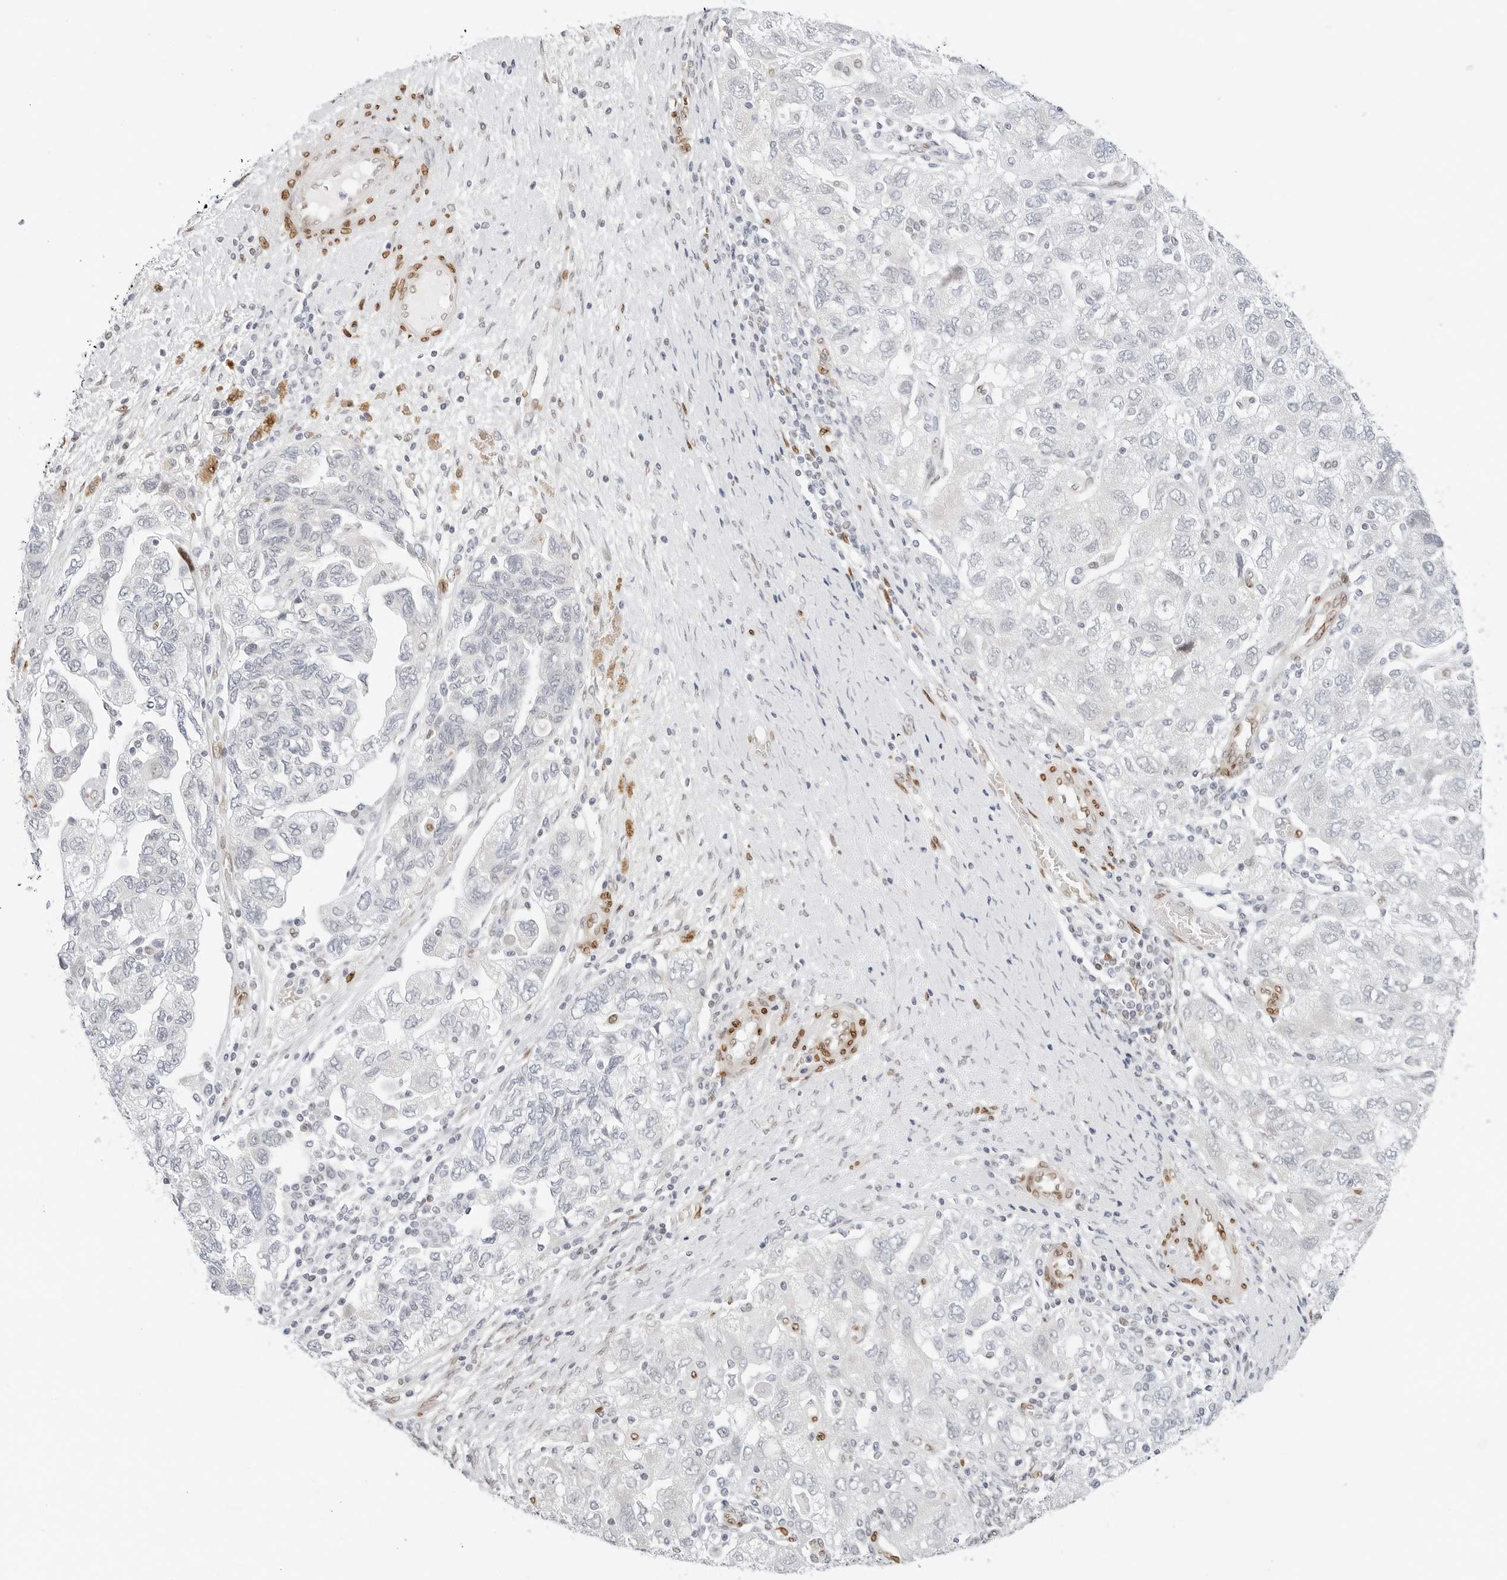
{"staining": {"intensity": "negative", "quantity": "none", "location": "none"}, "tissue": "ovarian cancer", "cell_type": "Tumor cells", "image_type": "cancer", "snomed": [{"axis": "morphology", "description": "Carcinoma, NOS"}, {"axis": "morphology", "description": "Cystadenocarcinoma, serous, NOS"}, {"axis": "topography", "description": "Ovary"}], "caption": "IHC micrograph of human serous cystadenocarcinoma (ovarian) stained for a protein (brown), which shows no staining in tumor cells.", "gene": "SPIDR", "patient": {"sex": "female", "age": 69}}